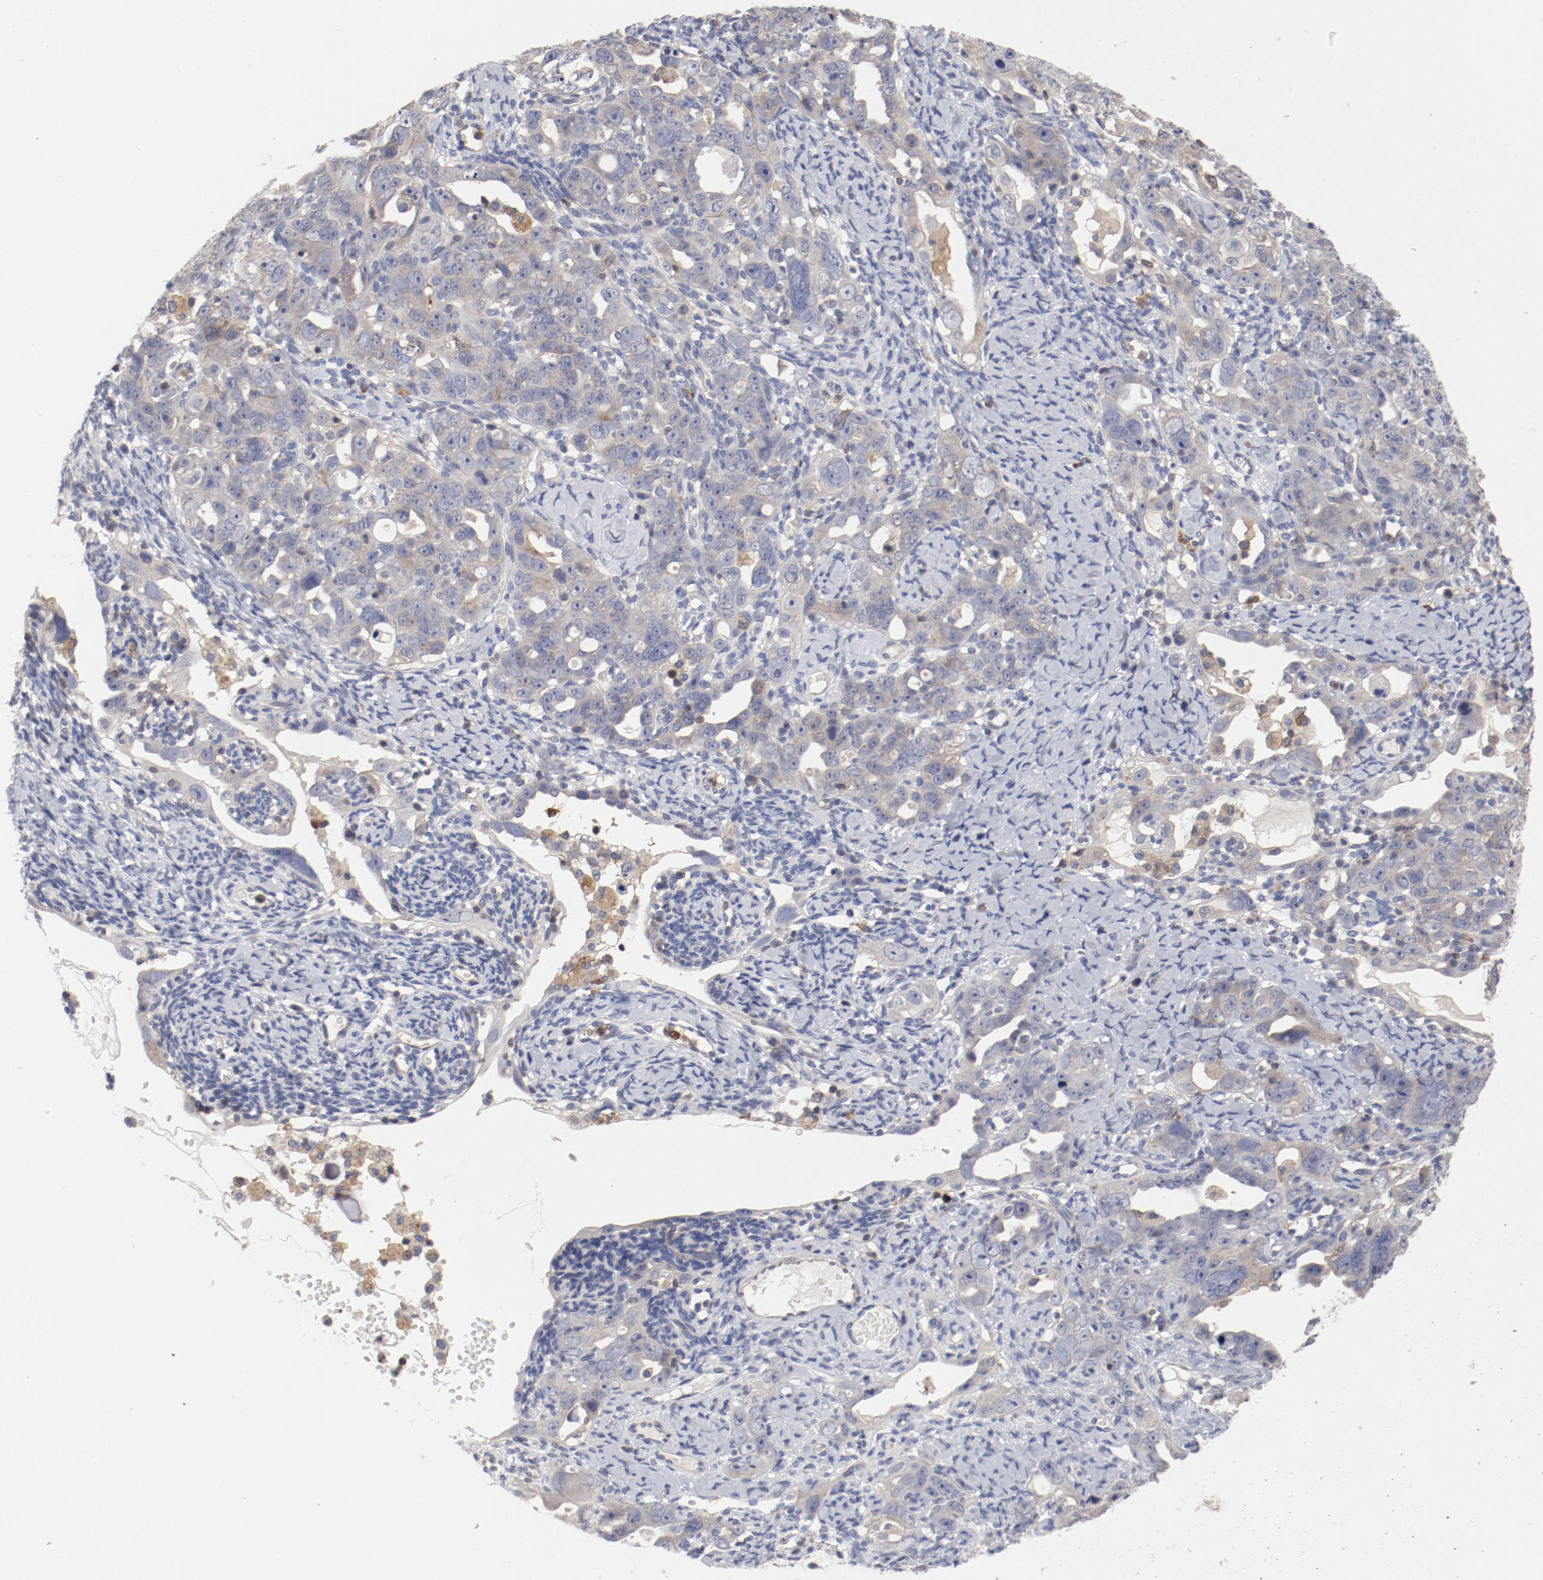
{"staining": {"intensity": "weak", "quantity": "<25%", "location": "cytoplasmic/membranous"}, "tissue": "ovarian cancer", "cell_type": "Tumor cells", "image_type": "cancer", "snomed": [{"axis": "morphology", "description": "Cystadenocarcinoma, serous, NOS"}, {"axis": "topography", "description": "Ovary"}], "caption": "The photomicrograph demonstrates no significant staining in tumor cells of ovarian serous cystadenocarcinoma. (Brightfield microscopy of DAB immunohistochemistry at high magnification).", "gene": "CBL", "patient": {"sex": "female", "age": 66}}